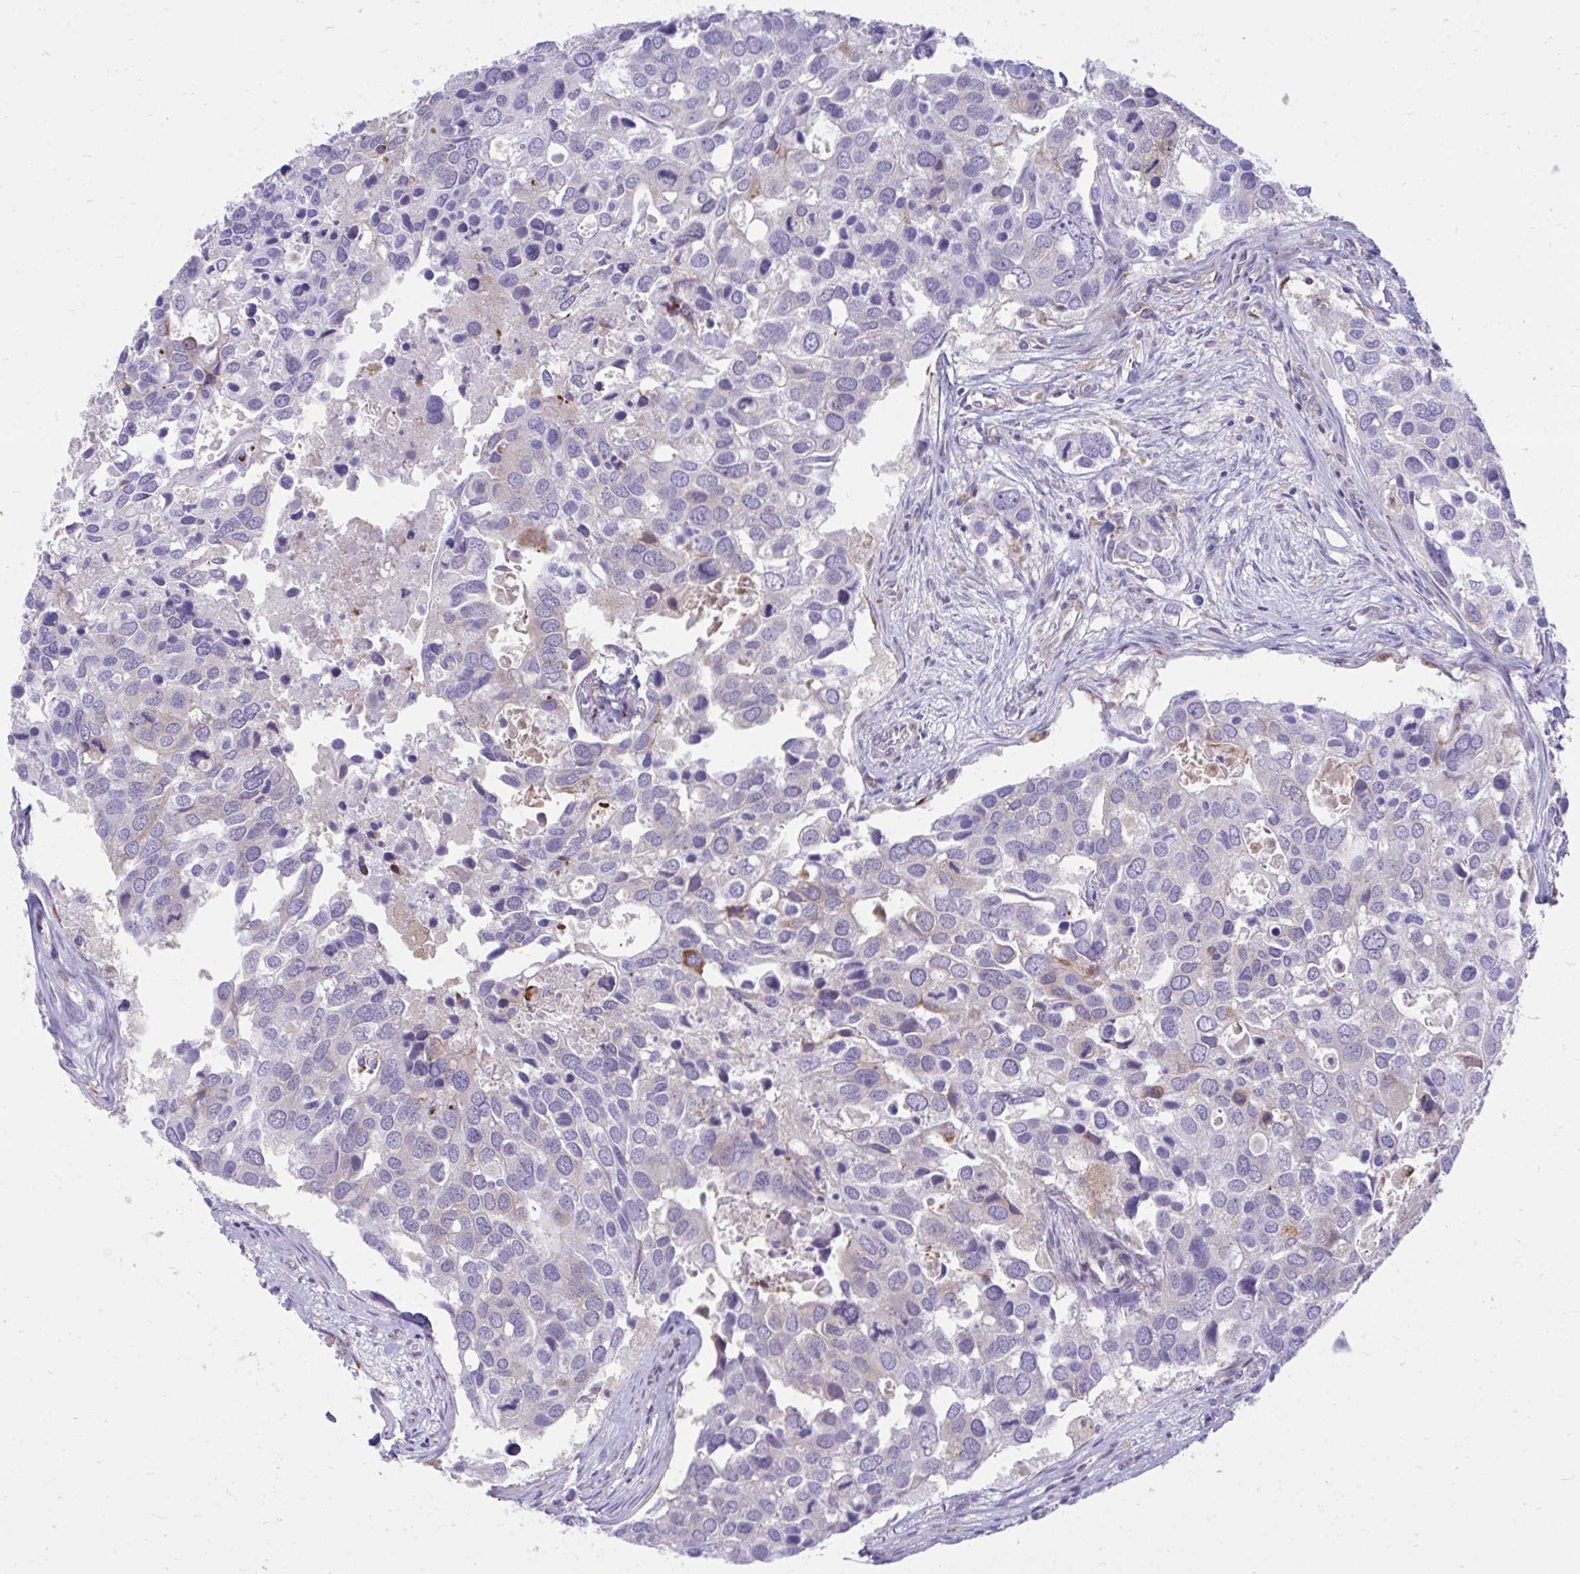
{"staining": {"intensity": "negative", "quantity": "none", "location": "none"}, "tissue": "breast cancer", "cell_type": "Tumor cells", "image_type": "cancer", "snomed": [{"axis": "morphology", "description": "Duct carcinoma"}, {"axis": "topography", "description": "Breast"}], "caption": "The IHC histopathology image has no significant positivity in tumor cells of breast cancer (infiltrating ductal carcinoma) tissue.", "gene": "ASAP1", "patient": {"sex": "female", "age": 83}}